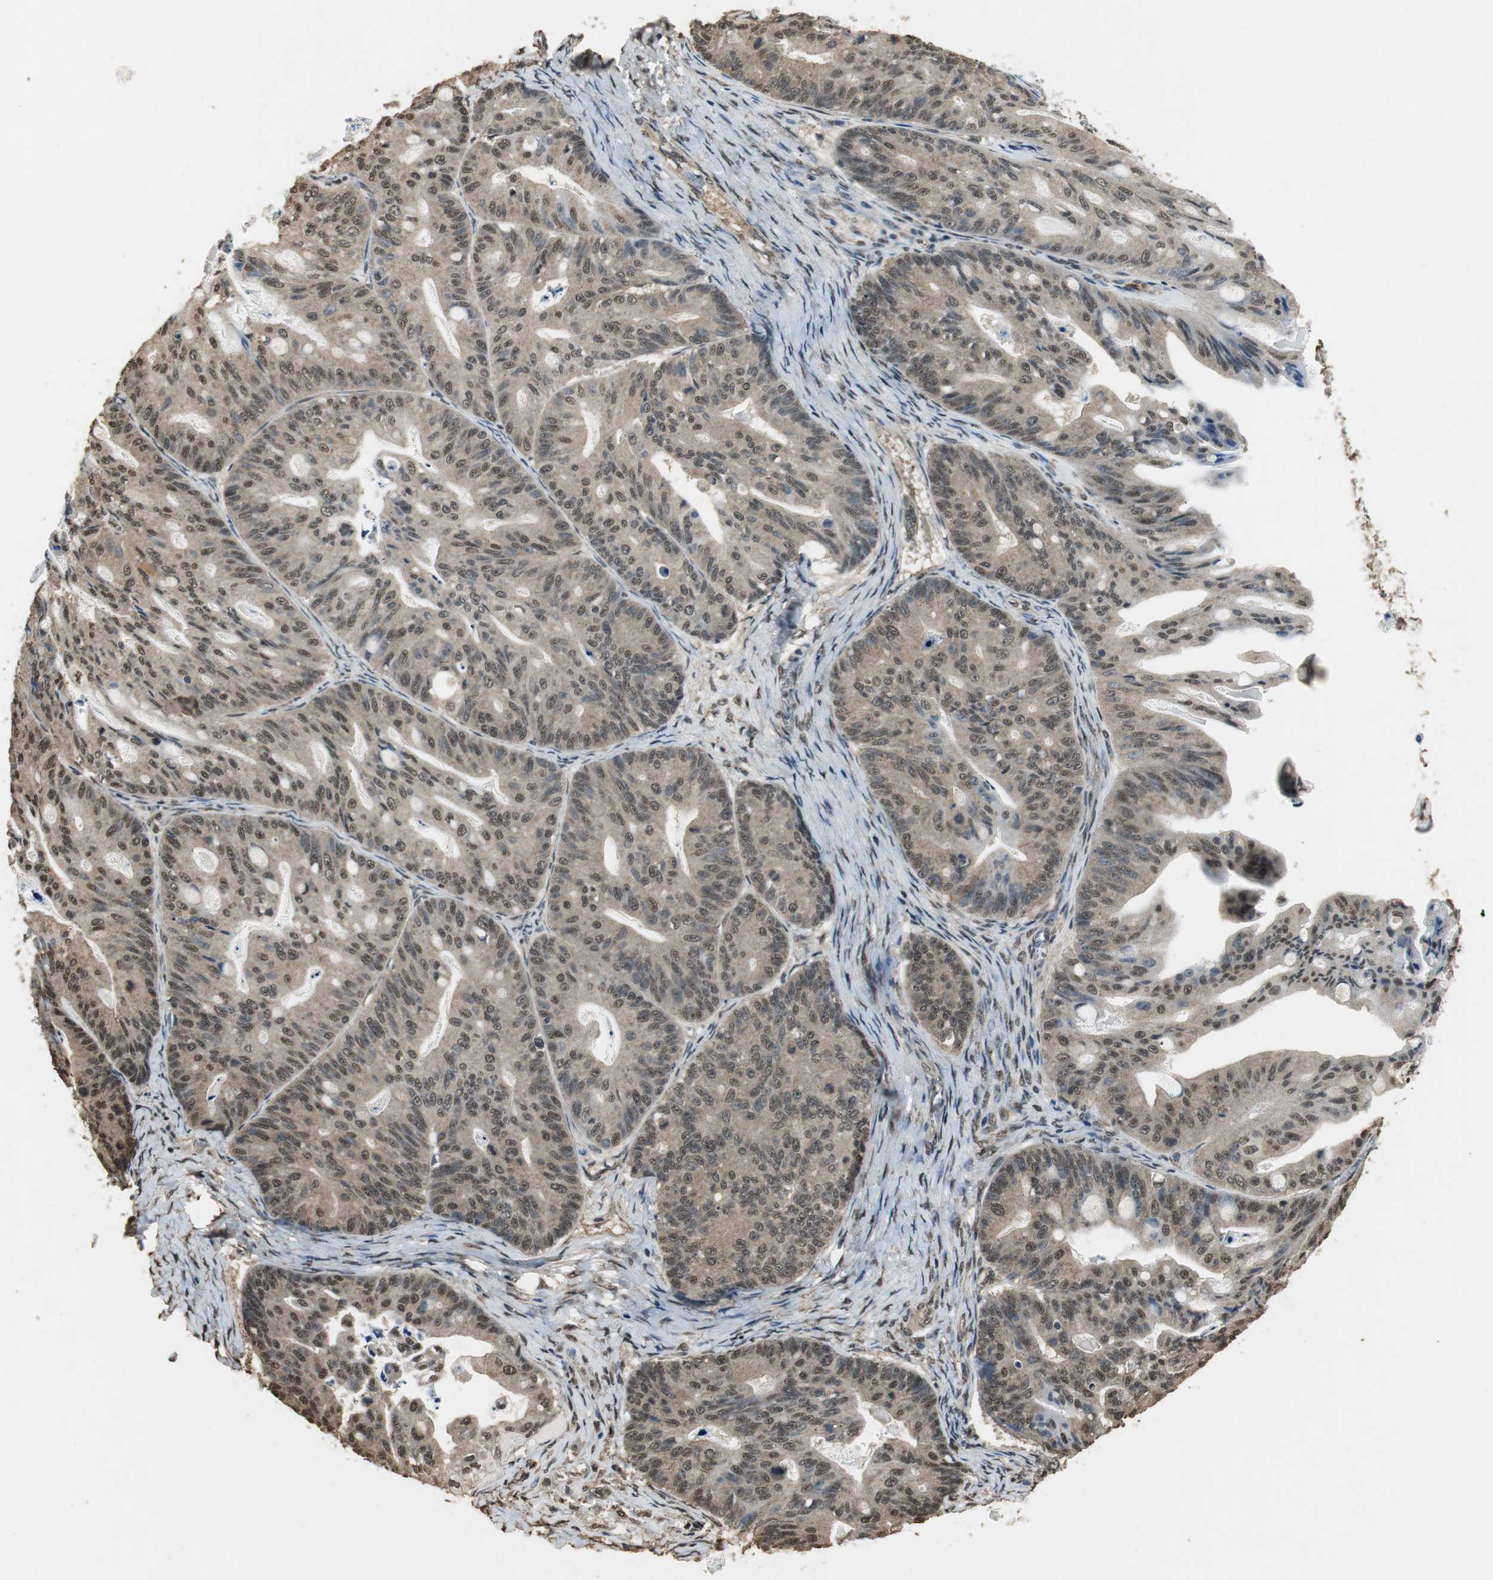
{"staining": {"intensity": "moderate", "quantity": ">75%", "location": "cytoplasmic/membranous,nuclear"}, "tissue": "ovarian cancer", "cell_type": "Tumor cells", "image_type": "cancer", "snomed": [{"axis": "morphology", "description": "Cystadenocarcinoma, mucinous, NOS"}, {"axis": "topography", "description": "Ovary"}], "caption": "An image showing moderate cytoplasmic/membranous and nuclear expression in approximately >75% of tumor cells in ovarian cancer, as visualized by brown immunohistochemical staining.", "gene": "PPP1R13B", "patient": {"sex": "female", "age": 36}}